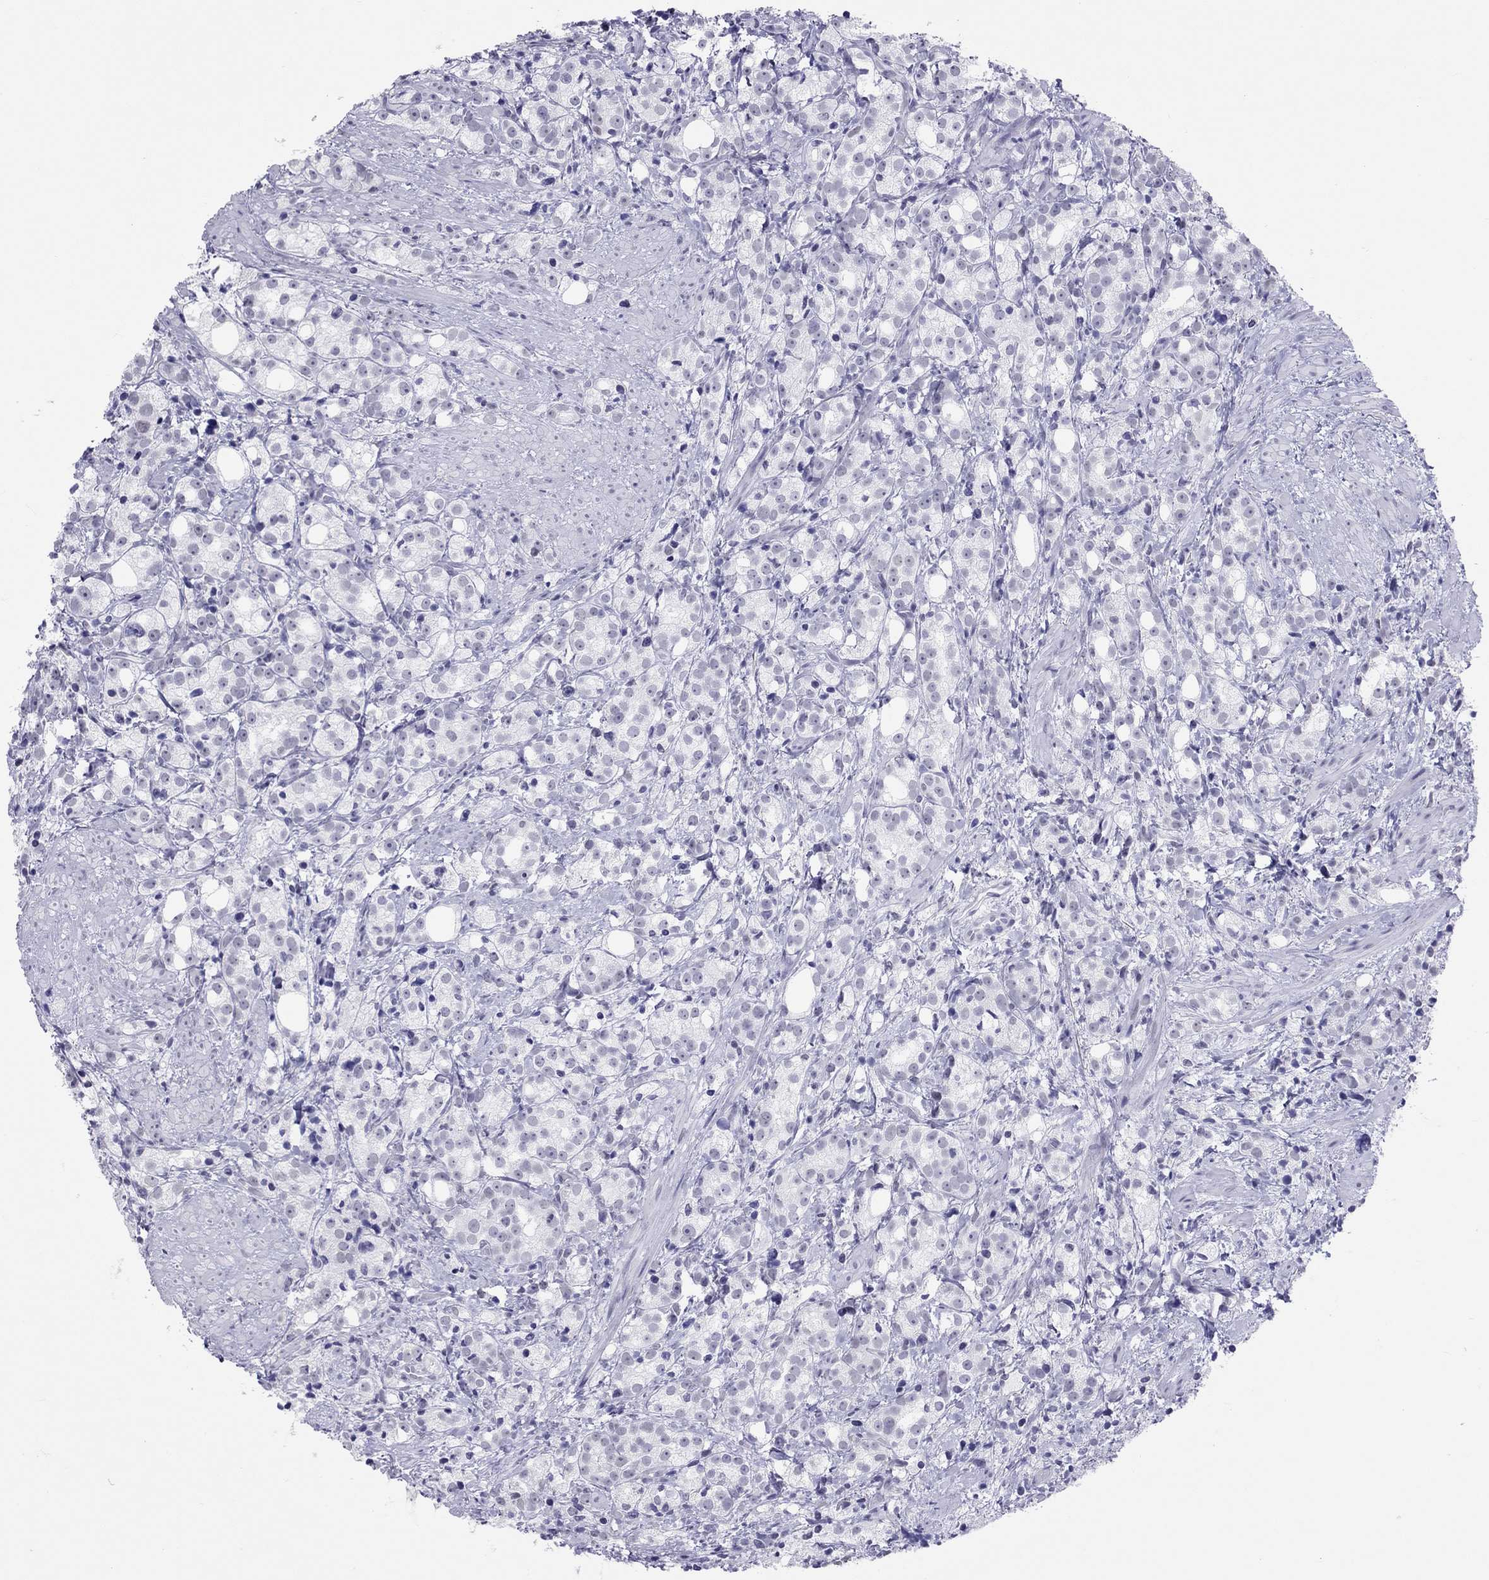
{"staining": {"intensity": "negative", "quantity": "none", "location": "none"}, "tissue": "prostate cancer", "cell_type": "Tumor cells", "image_type": "cancer", "snomed": [{"axis": "morphology", "description": "Adenocarcinoma, High grade"}, {"axis": "topography", "description": "Prostate"}], "caption": "IHC histopathology image of adenocarcinoma (high-grade) (prostate) stained for a protein (brown), which exhibits no positivity in tumor cells.", "gene": "JHY", "patient": {"sex": "male", "age": 53}}